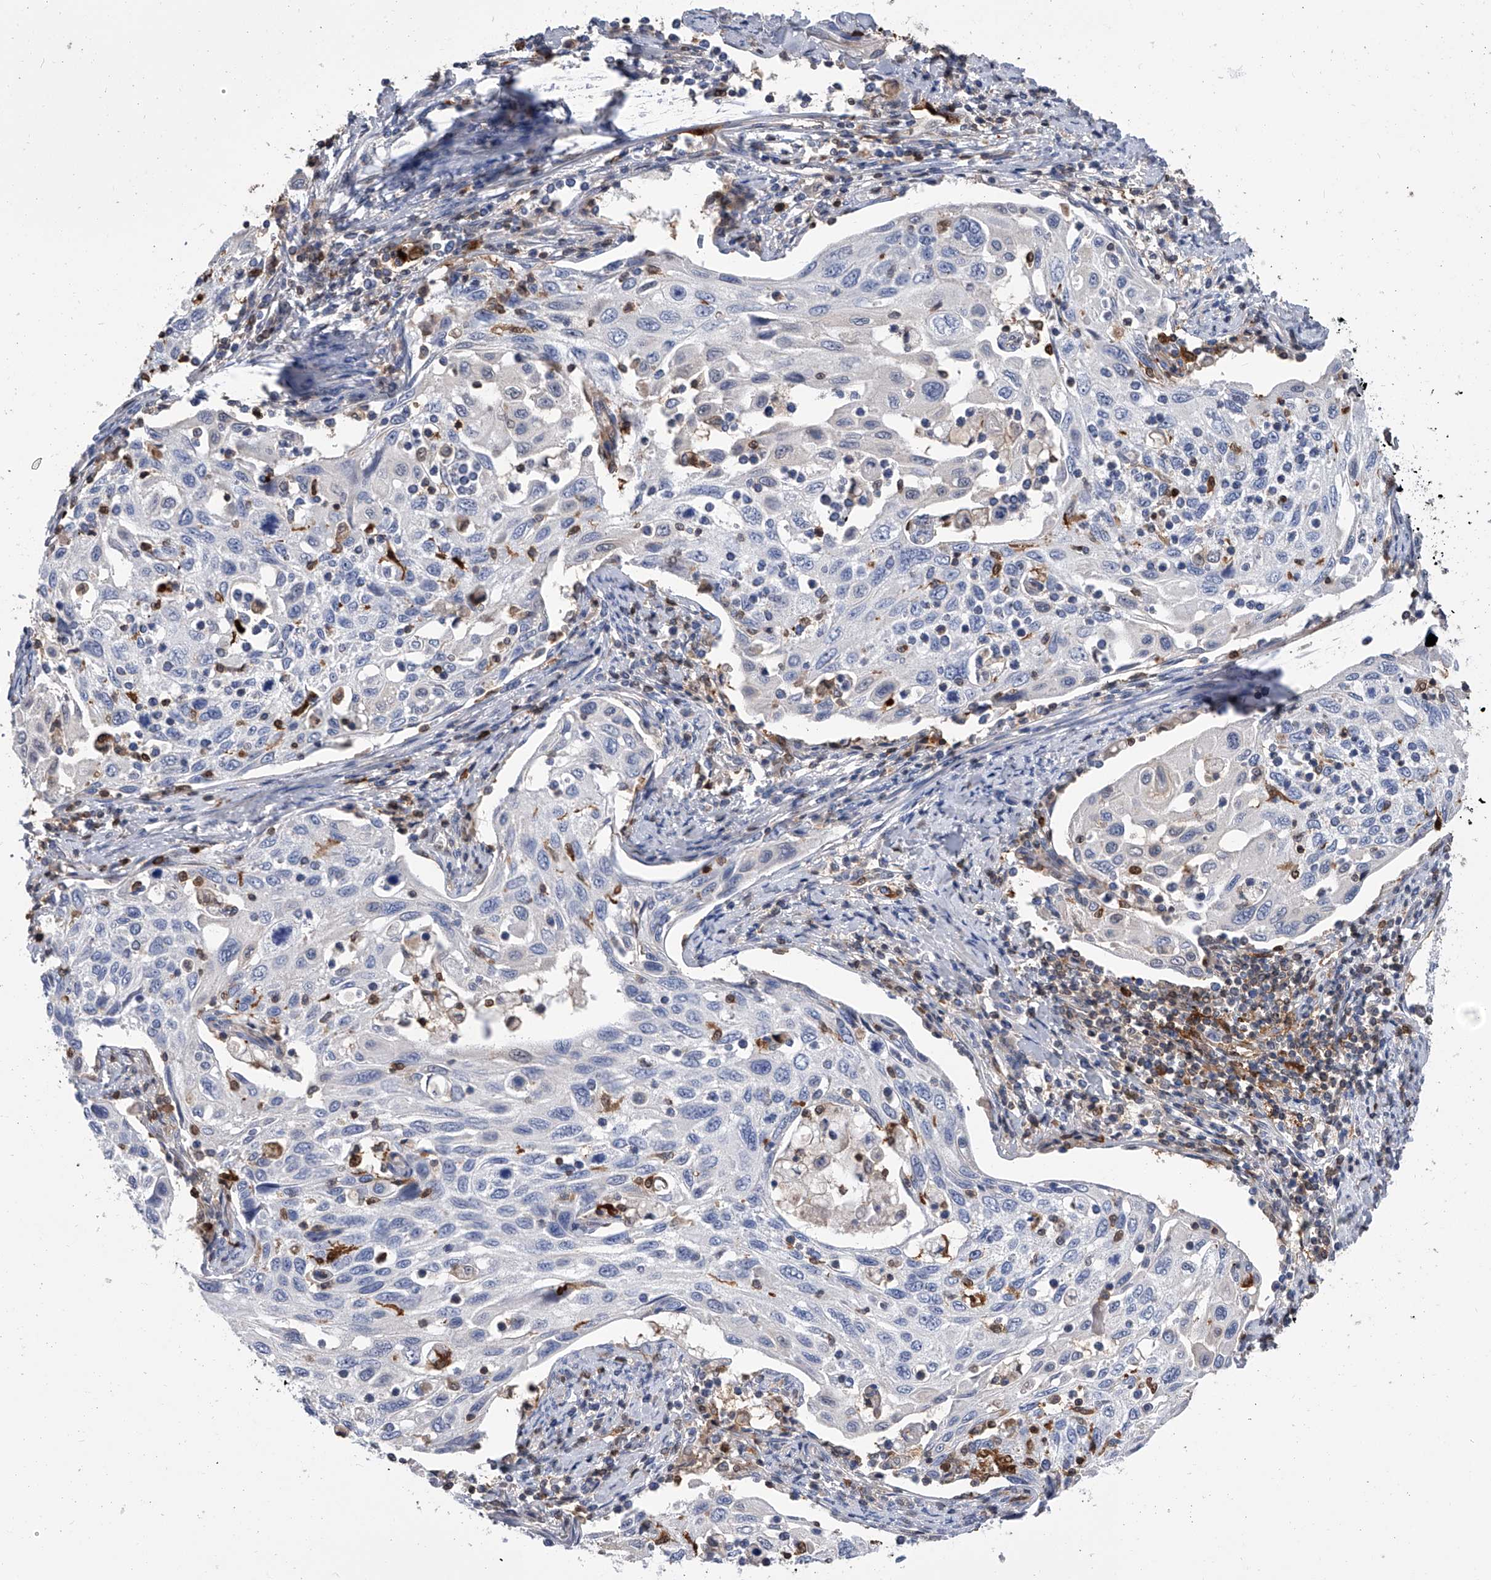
{"staining": {"intensity": "negative", "quantity": "none", "location": "none"}, "tissue": "cervical cancer", "cell_type": "Tumor cells", "image_type": "cancer", "snomed": [{"axis": "morphology", "description": "Squamous cell carcinoma, NOS"}, {"axis": "topography", "description": "Cervix"}], "caption": "High magnification brightfield microscopy of cervical cancer stained with DAB (brown) and counterstained with hematoxylin (blue): tumor cells show no significant staining.", "gene": "SERPINB9", "patient": {"sex": "female", "age": 70}}